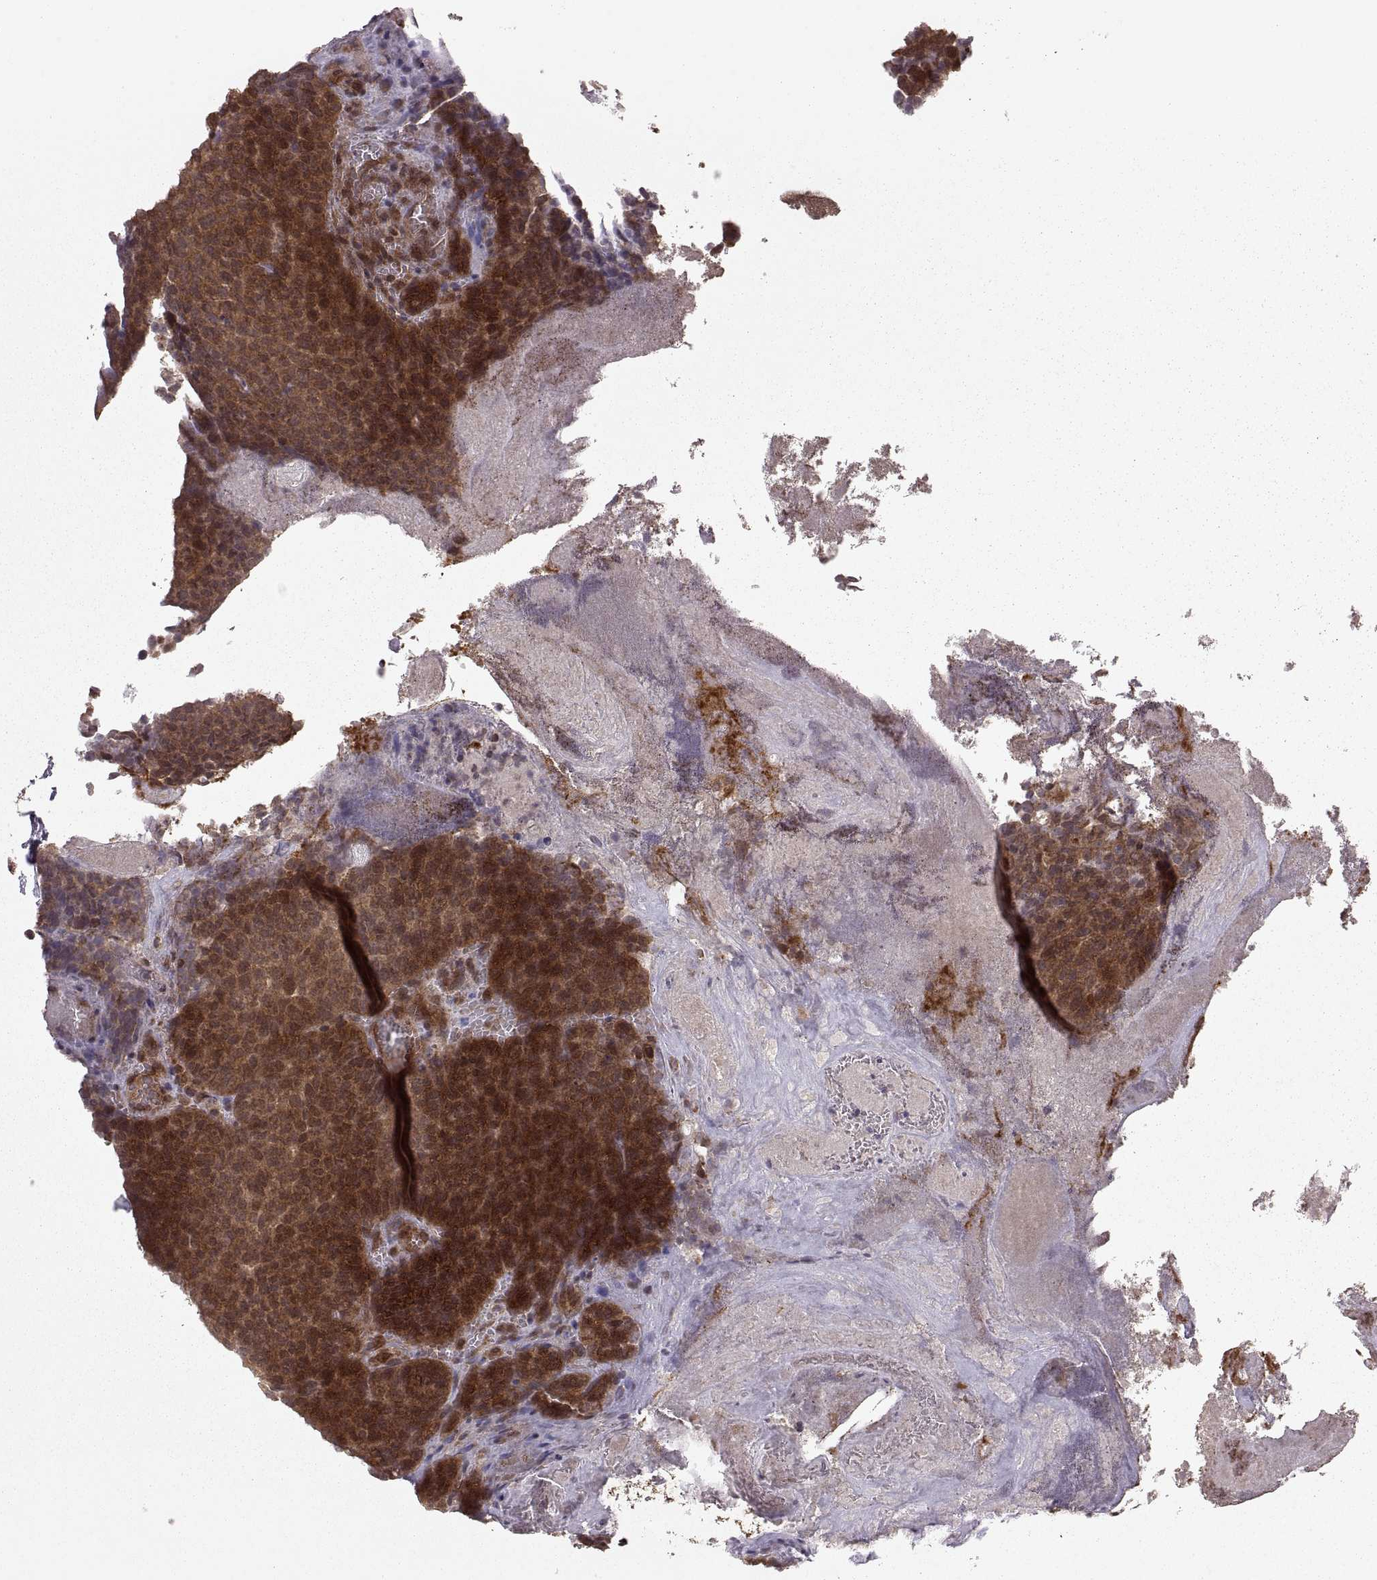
{"staining": {"intensity": "moderate", "quantity": ">75%", "location": "cytoplasmic/membranous"}, "tissue": "urothelial cancer", "cell_type": "Tumor cells", "image_type": "cancer", "snomed": [{"axis": "morphology", "description": "Urothelial carcinoma, Low grade"}, {"axis": "topography", "description": "Urinary bladder"}], "caption": "DAB immunohistochemical staining of human urothelial cancer exhibits moderate cytoplasmic/membranous protein positivity in approximately >75% of tumor cells.", "gene": "DEDD", "patient": {"sex": "female", "age": 62}}